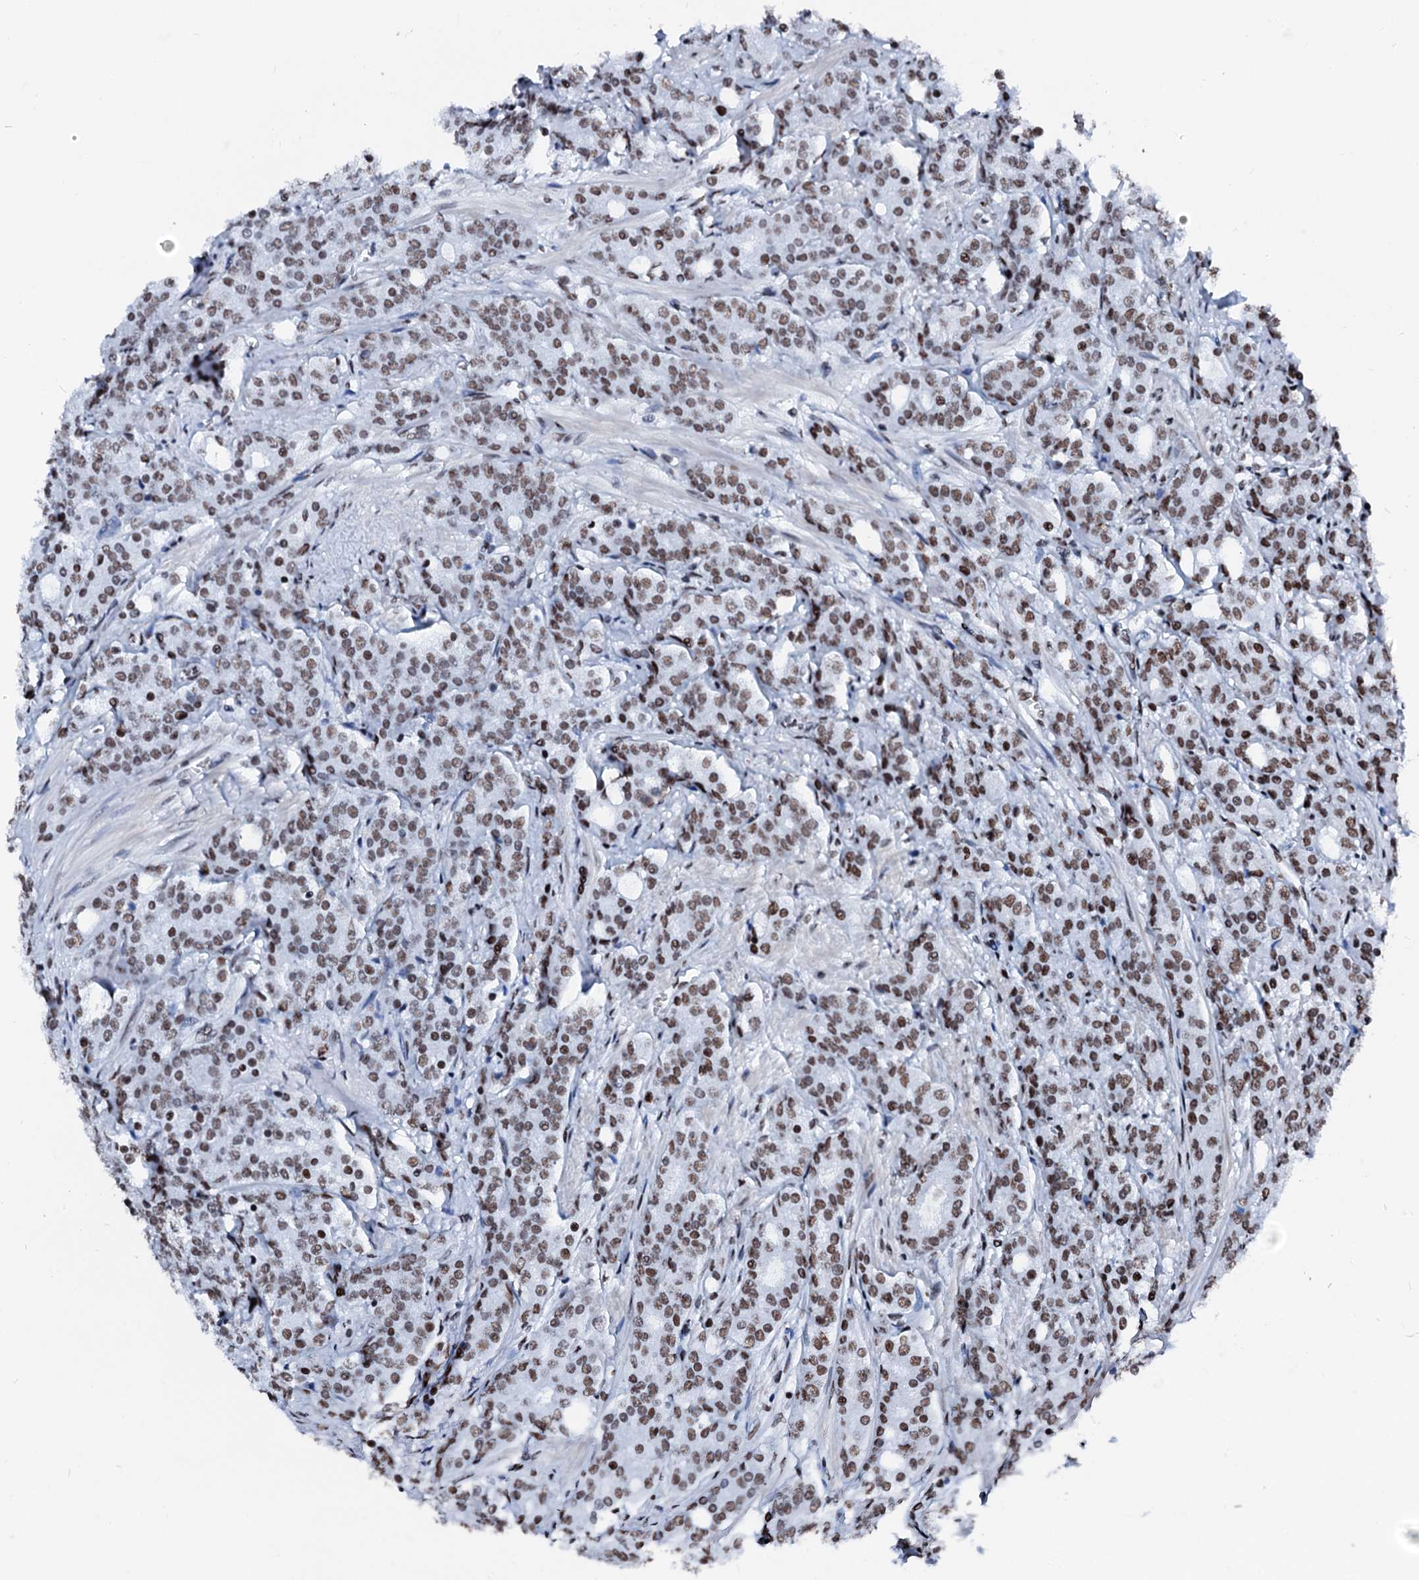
{"staining": {"intensity": "moderate", "quantity": ">75%", "location": "nuclear"}, "tissue": "prostate cancer", "cell_type": "Tumor cells", "image_type": "cancer", "snomed": [{"axis": "morphology", "description": "Adenocarcinoma, High grade"}, {"axis": "topography", "description": "Prostate"}], "caption": "Tumor cells exhibit moderate nuclear staining in approximately >75% of cells in prostate cancer.", "gene": "RALY", "patient": {"sex": "male", "age": 62}}